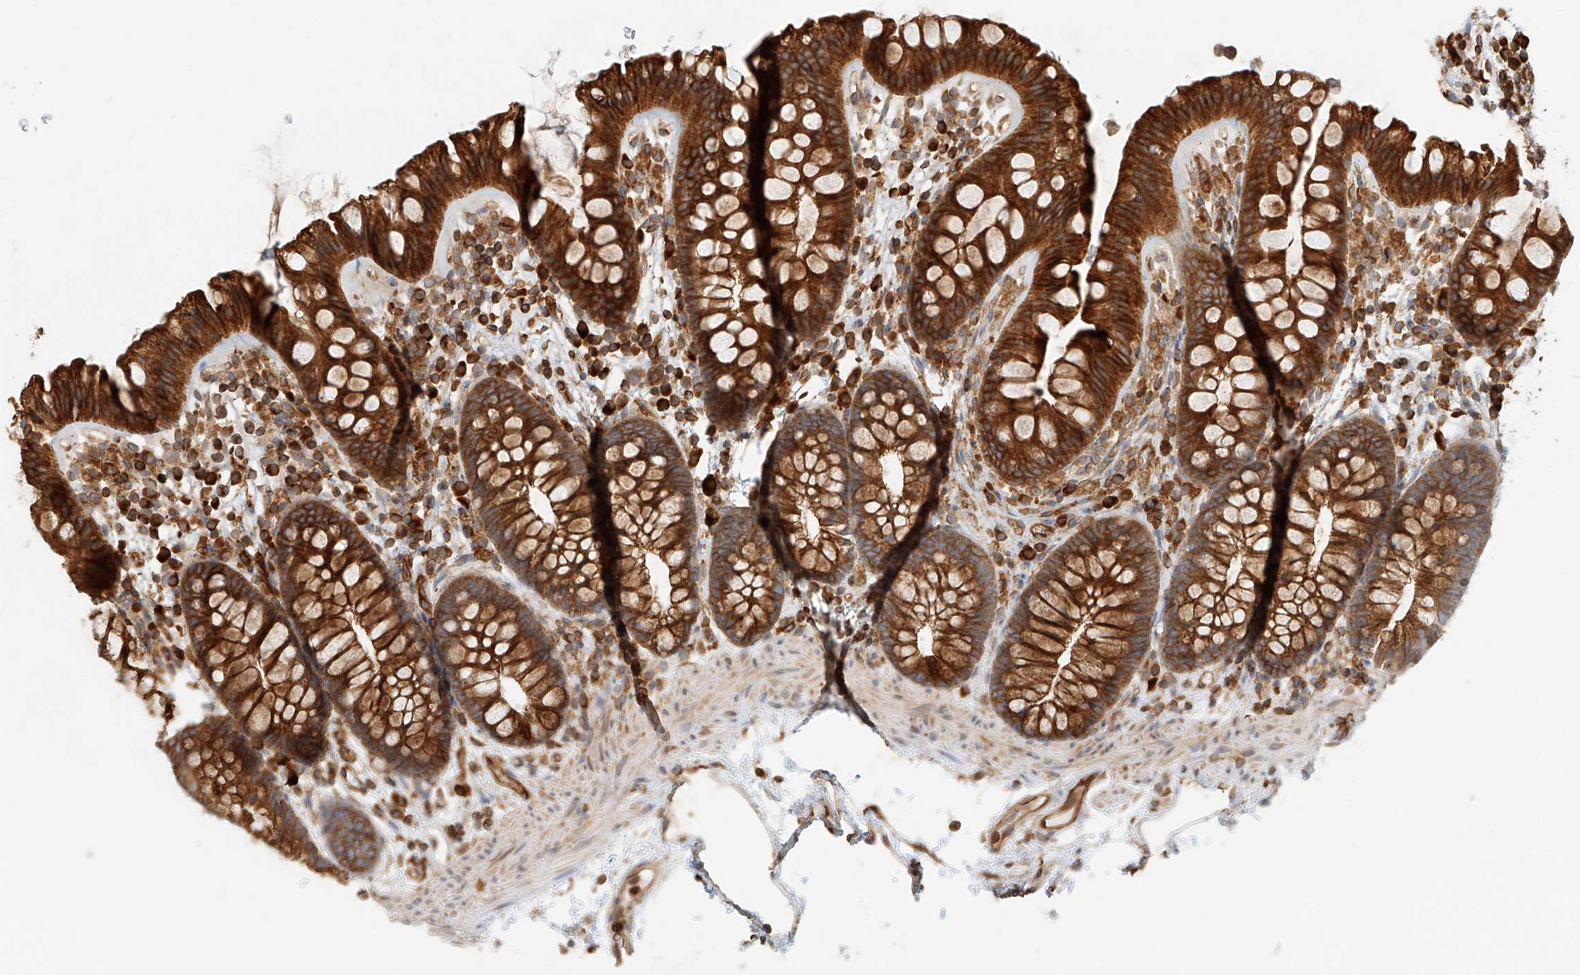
{"staining": {"intensity": "moderate", "quantity": ">75%", "location": "cytoplasmic/membranous"}, "tissue": "colon", "cell_type": "Endothelial cells", "image_type": "normal", "snomed": [{"axis": "morphology", "description": "Normal tissue, NOS"}, {"axis": "topography", "description": "Colon"}], "caption": "A brown stain highlights moderate cytoplasmic/membranous staining of a protein in endothelial cells of unremarkable human colon.", "gene": "DHRS7", "patient": {"sex": "female", "age": 62}}